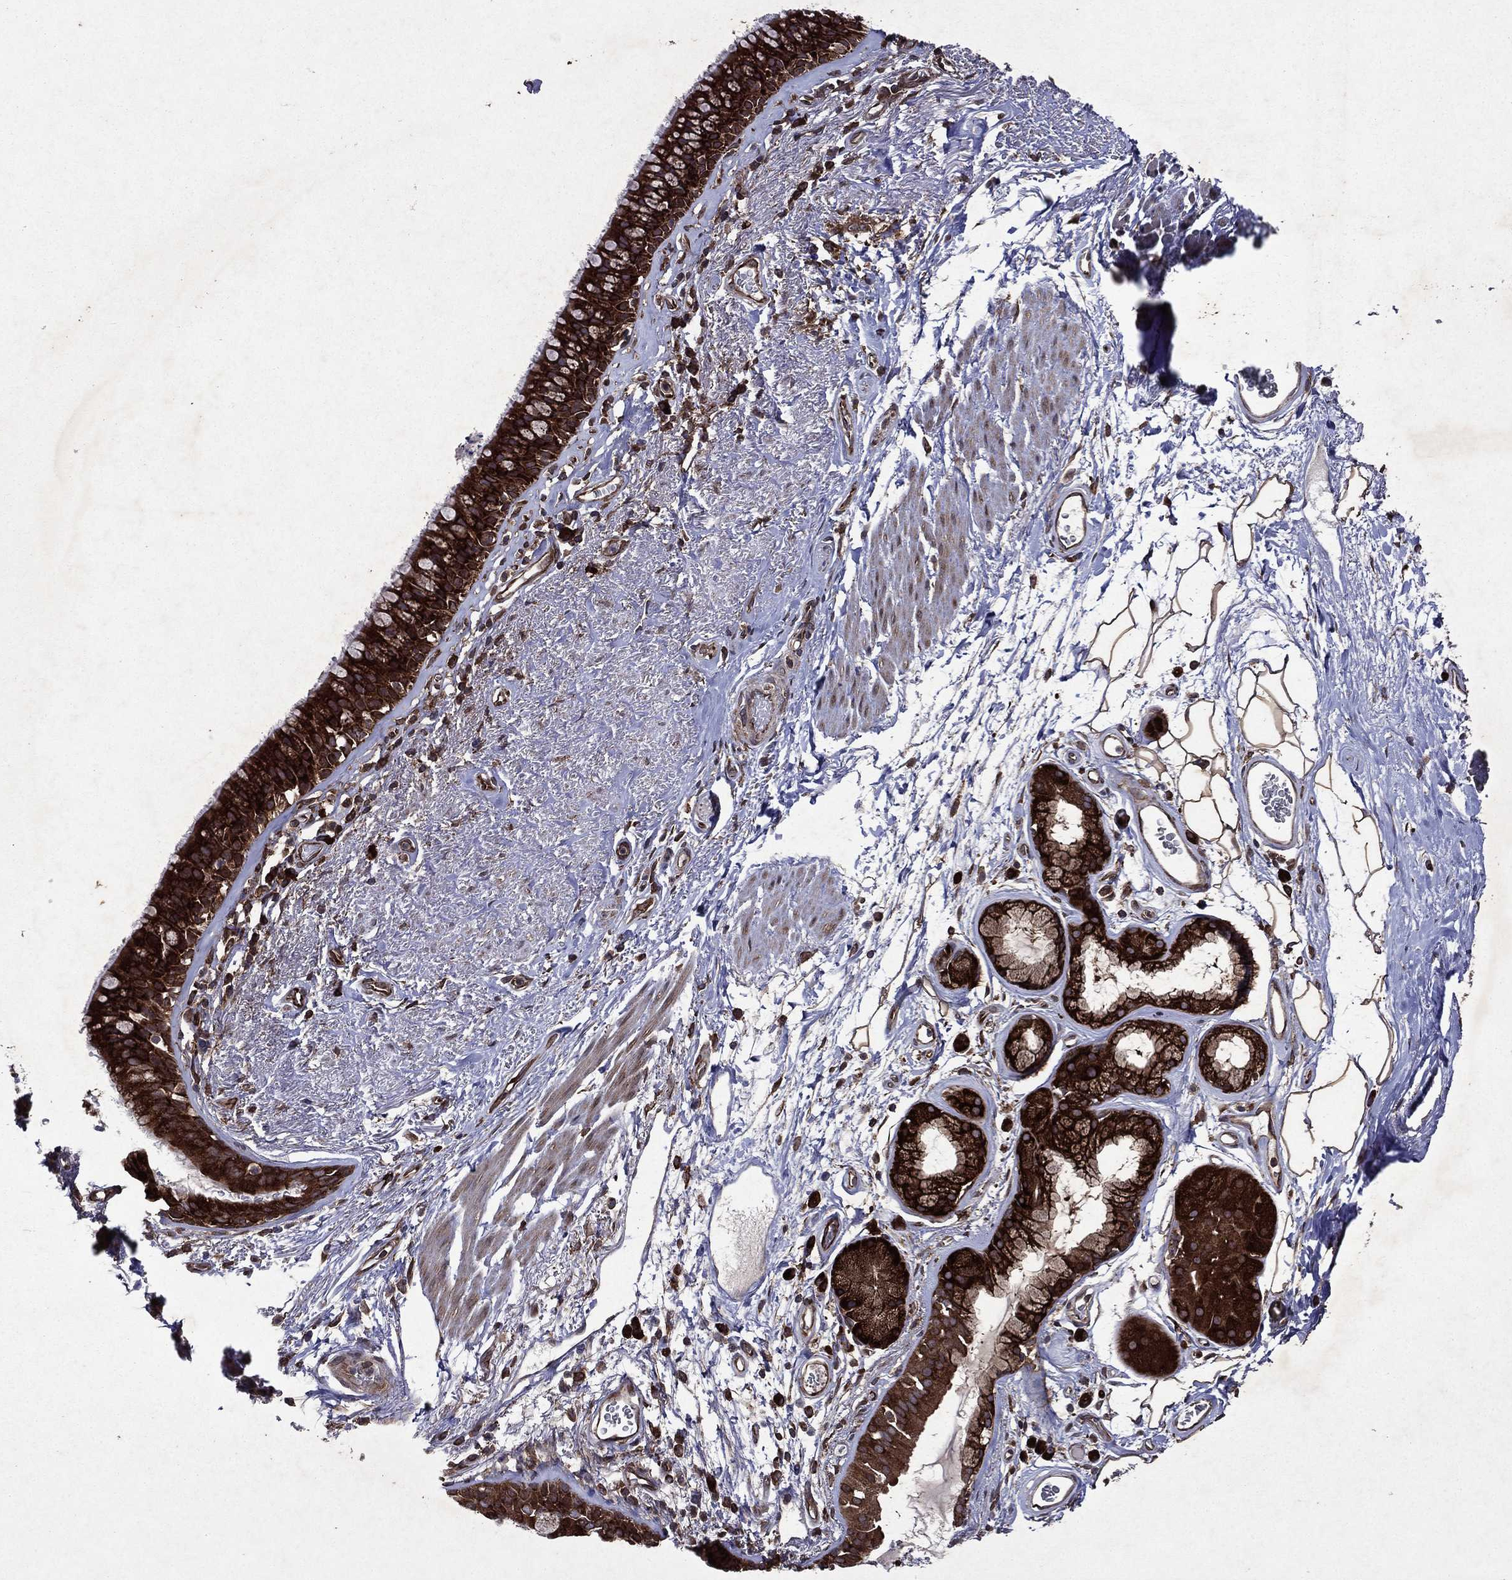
{"staining": {"intensity": "strong", "quantity": ">75%", "location": "cytoplasmic/membranous"}, "tissue": "bronchus", "cell_type": "Respiratory epithelial cells", "image_type": "normal", "snomed": [{"axis": "morphology", "description": "Normal tissue, NOS"}, {"axis": "topography", "description": "Bronchus"}], "caption": "Brown immunohistochemical staining in benign bronchus reveals strong cytoplasmic/membranous expression in approximately >75% of respiratory epithelial cells.", "gene": "EIF2B4", "patient": {"sex": "male", "age": 82}}